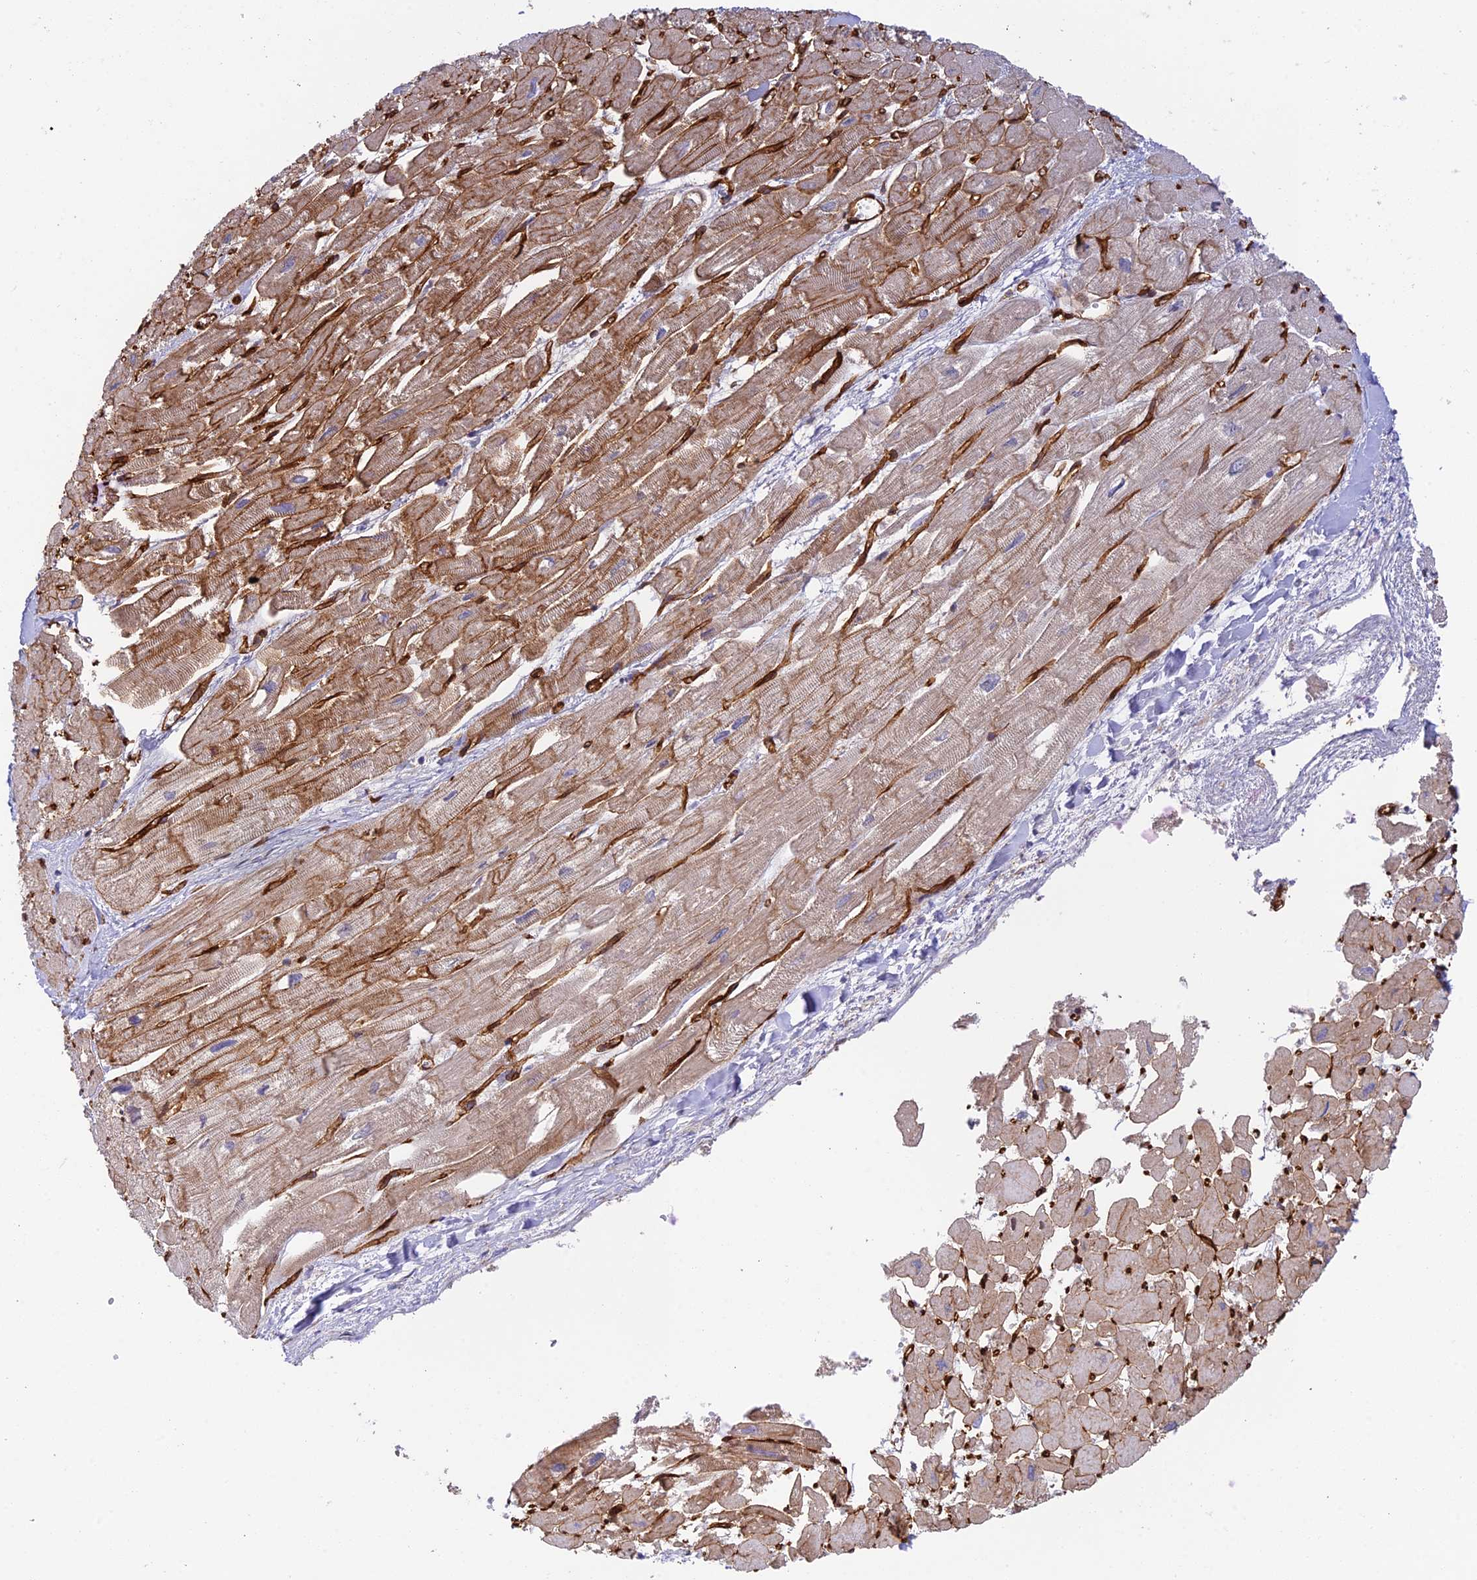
{"staining": {"intensity": "moderate", "quantity": ">75%", "location": "cytoplasmic/membranous"}, "tissue": "heart muscle", "cell_type": "Cardiomyocytes", "image_type": "normal", "snomed": [{"axis": "morphology", "description": "Normal tissue, NOS"}, {"axis": "topography", "description": "Heart"}], "caption": "High-magnification brightfield microscopy of normal heart muscle stained with DAB (3,3'-diaminobenzidine) (brown) and counterstained with hematoxylin (blue). cardiomyocytes exhibit moderate cytoplasmic/membranous expression is seen in approximately>75% of cells. Ihc stains the protein of interest in brown and the nuclei are stained blue.", "gene": "MYO9A", "patient": {"sex": "male", "age": 54}}